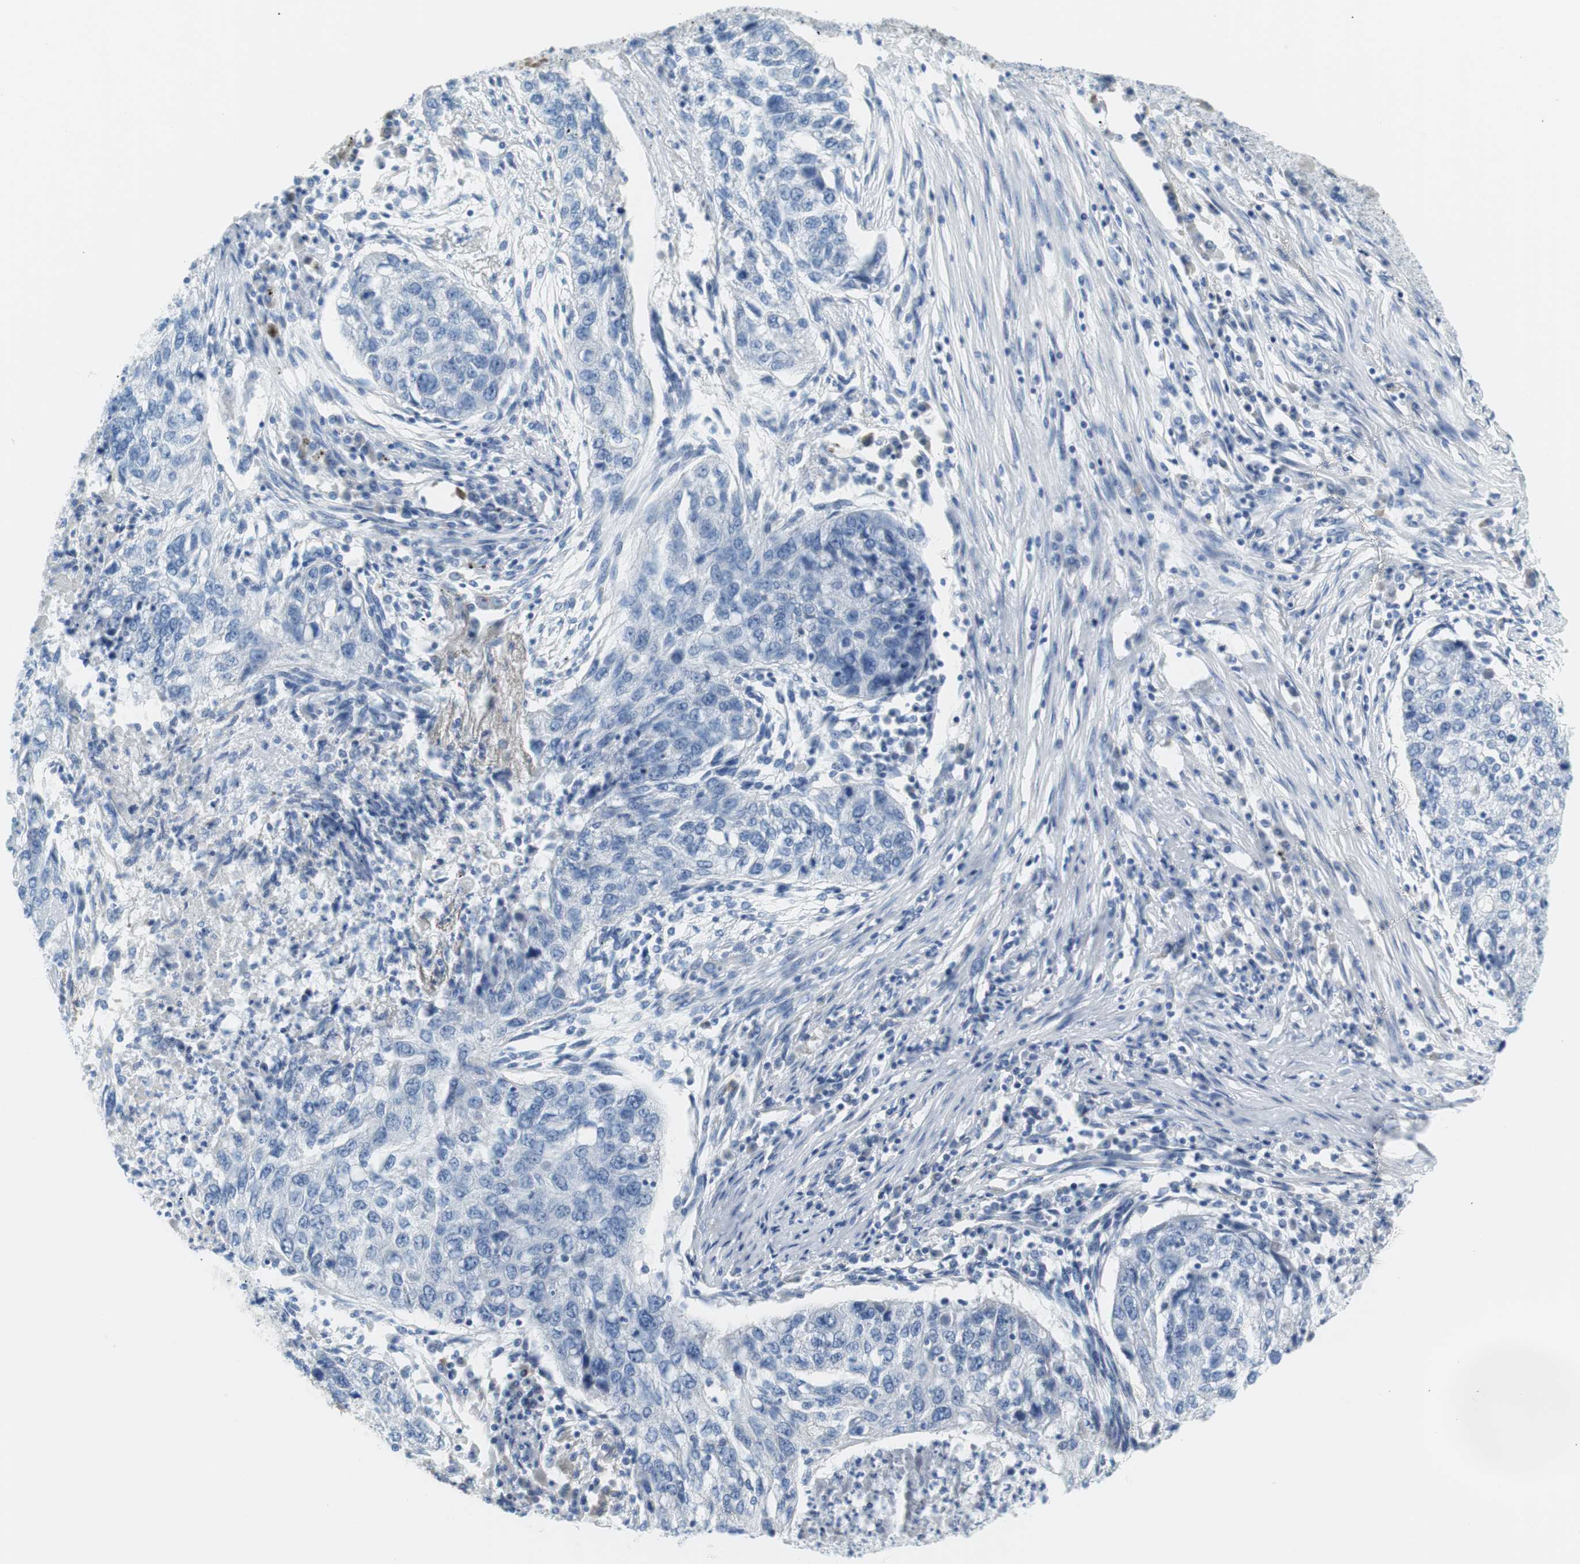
{"staining": {"intensity": "negative", "quantity": "none", "location": "none"}, "tissue": "lung cancer", "cell_type": "Tumor cells", "image_type": "cancer", "snomed": [{"axis": "morphology", "description": "Squamous cell carcinoma, NOS"}, {"axis": "topography", "description": "Lung"}], "caption": "Immunohistochemistry image of lung cancer stained for a protein (brown), which reveals no staining in tumor cells.", "gene": "MYH1", "patient": {"sex": "female", "age": 63}}